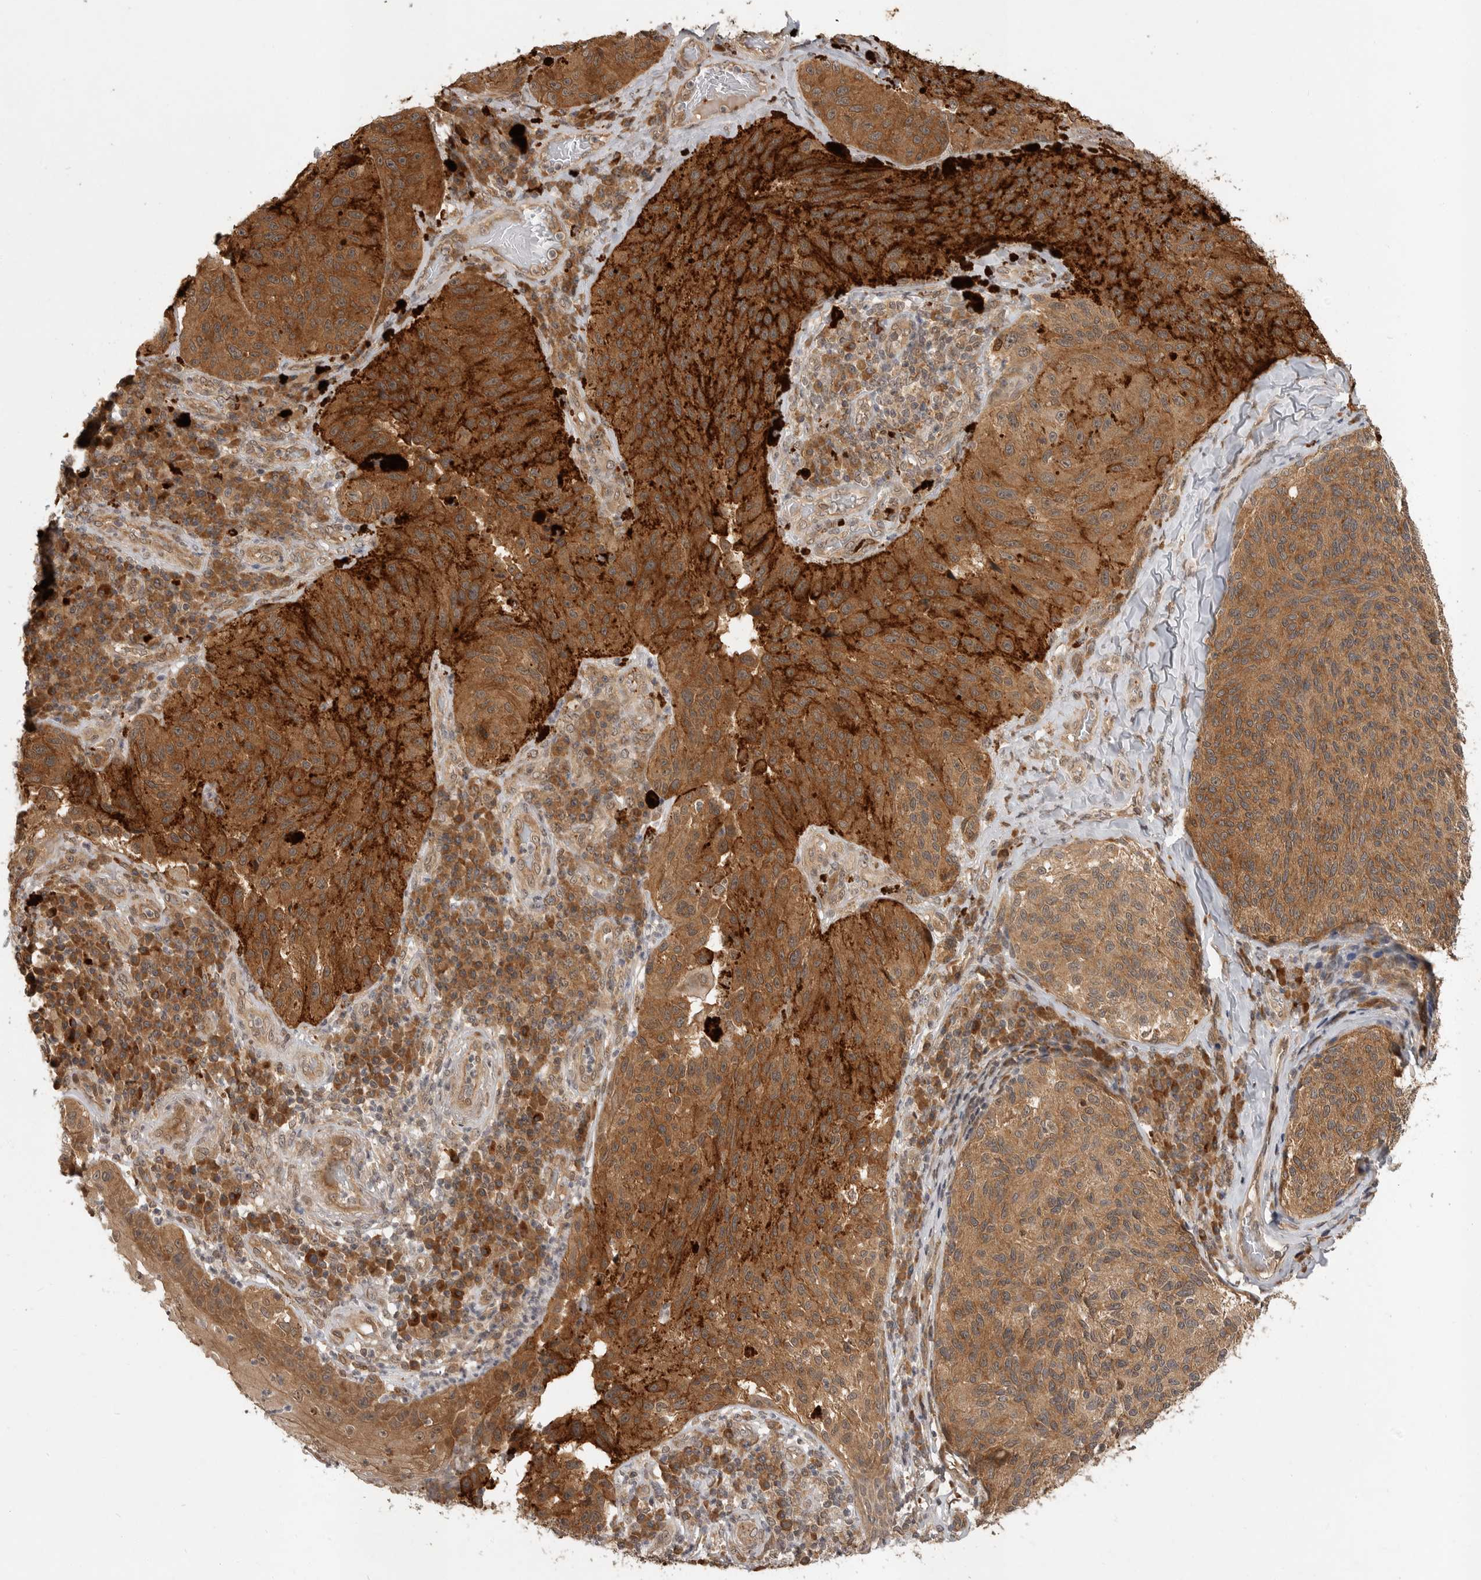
{"staining": {"intensity": "moderate", "quantity": ">75%", "location": "cytoplasmic/membranous"}, "tissue": "melanoma", "cell_type": "Tumor cells", "image_type": "cancer", "snomed": [{"axis": "morphology", "description": "Malignant melanoma, NOS"}, {"axis": "topography", "description": "Skin"}], "caption": "This is a histology image of immunohistochemistry (IHC) staining of malignant melanoma, which shows moderate expression in the cytoplasmic/membranous of tumor cells.", "gene": "OSBPL9", "patient": {"sex": "female", "age": 73}}